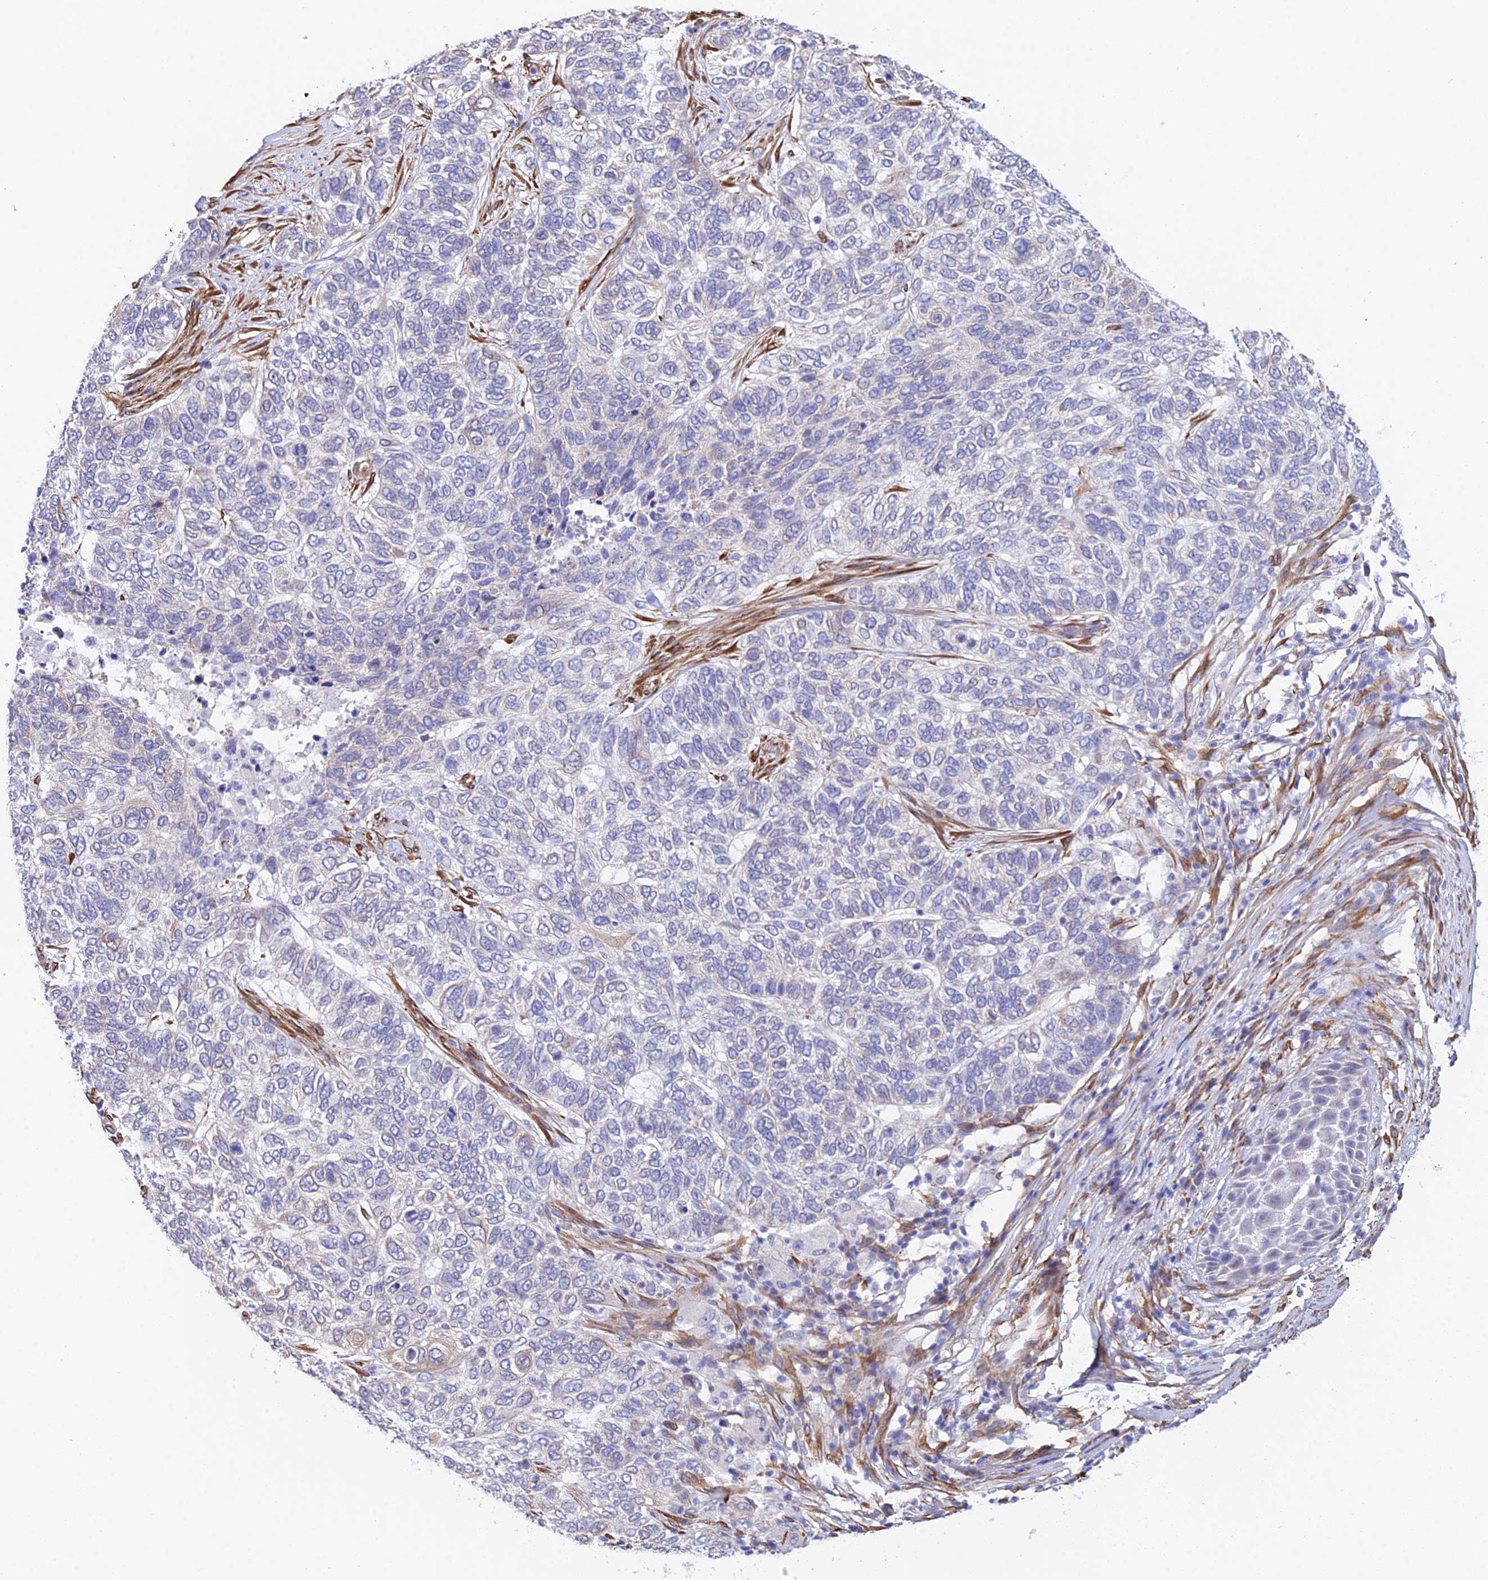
{"staining": {"intensity": "negative", "quantity": "none", "location": "none"}, "tissue": "skin cancer", "cell_type": "Tumor cells", "image_type": "cancer", "snomed": [{"axis": "morphology", "description": "Basal cell carcinoma"}, {"axis": "topography", "description": "Skin"}], "caption": "Skin cancer (basal cell carcinoma) was stained to show a protein in brown. There is no significant expression in tumor cells.", "gene": "MXRA7", "patient": {"sex": "female", "age": 65}}